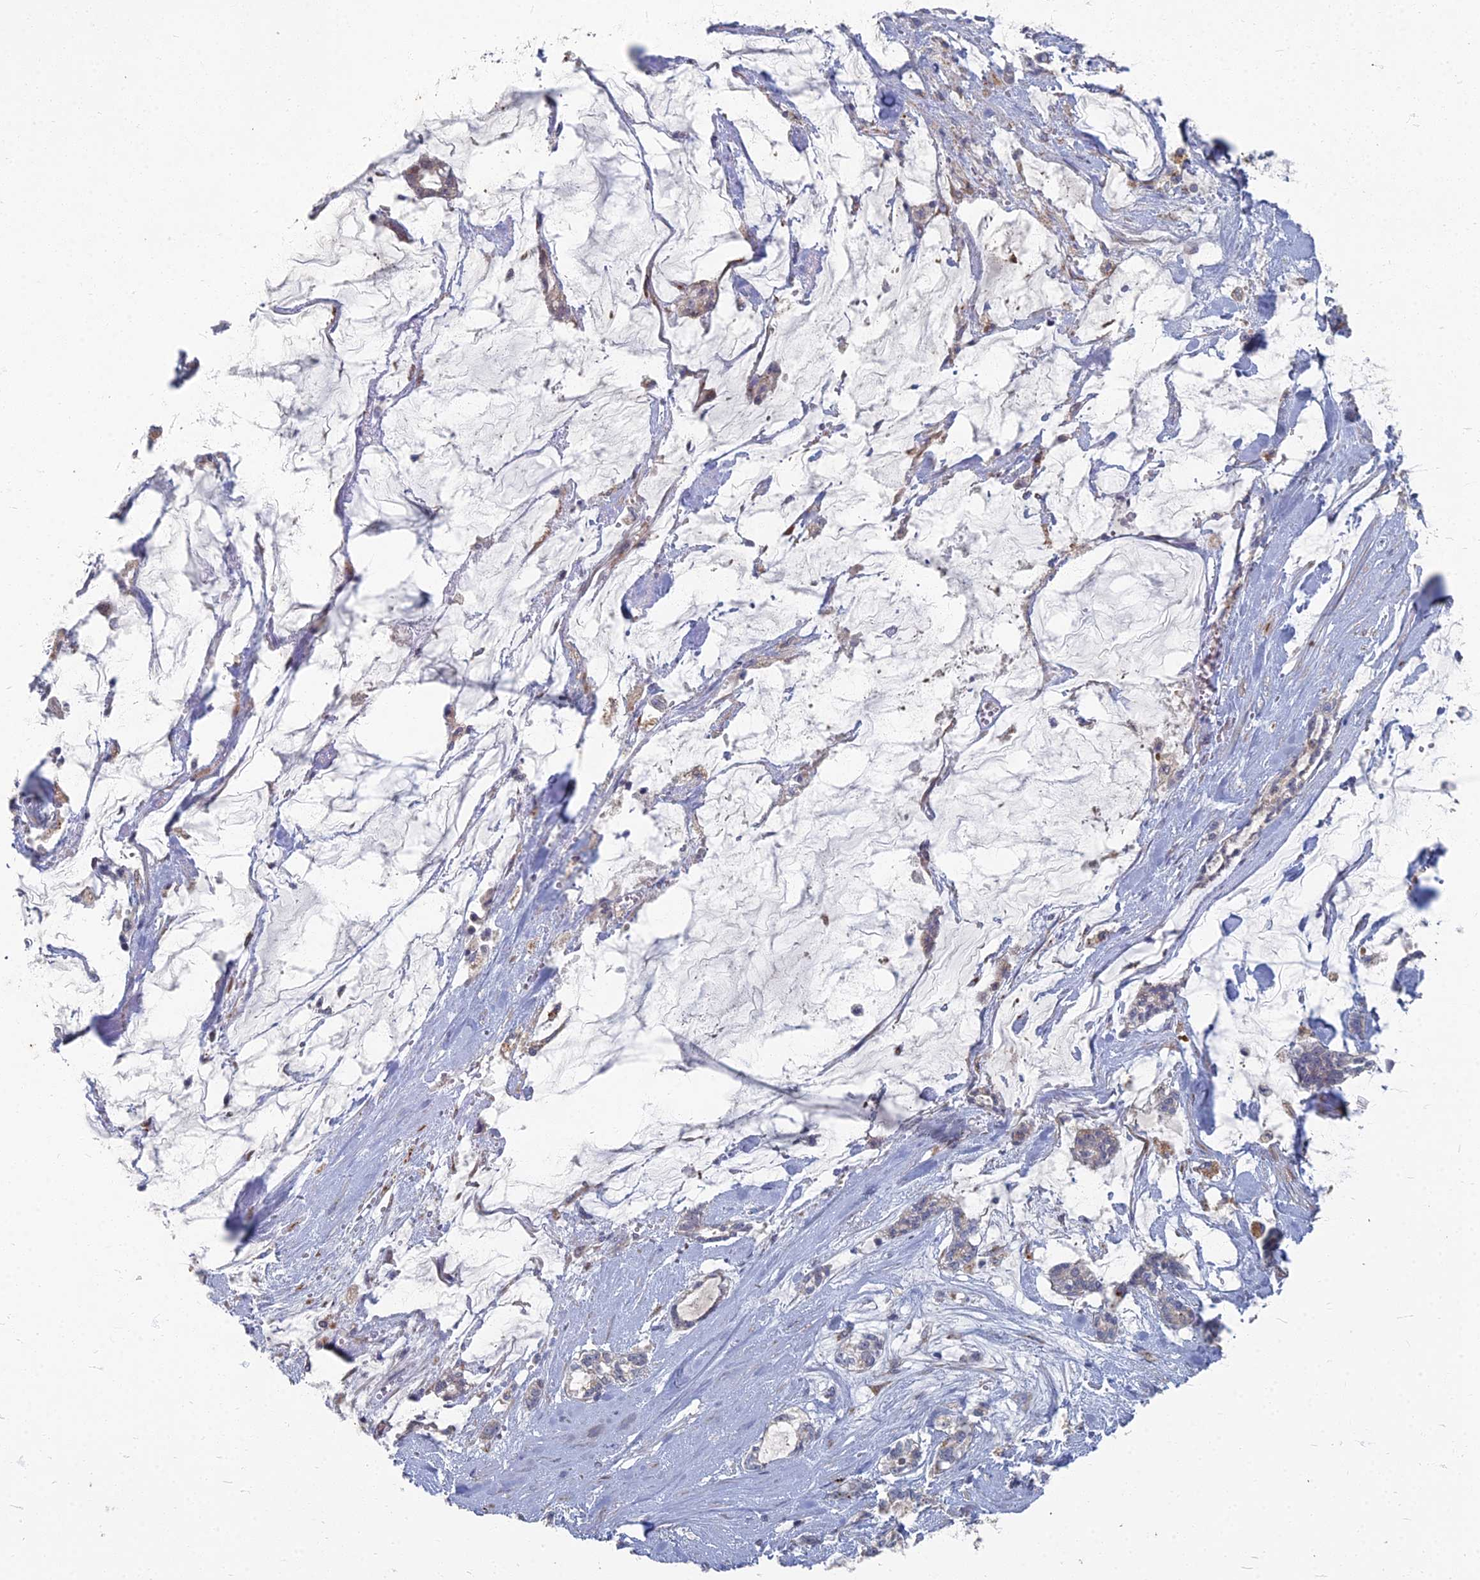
{"staining": {"intensity": "weak", "quantity": "<25%", "location": "cytoplasmic/membranous"}, "tissue": "pancreatic cancer", "cell_type": "Tumor cells", "image_type": "cancer", "snomed": [{"axis": "morphology", "description": "Adenocarcinoma, NOS"}, {"axis": "topography", "description": "Pancreas"}], "caption": "The micrograph demonstrates no staining of tumor cells in pancreatic adenocarcinoma.", "gene": "TMEM128", "patient": {"sex": "female", "age": 73}}